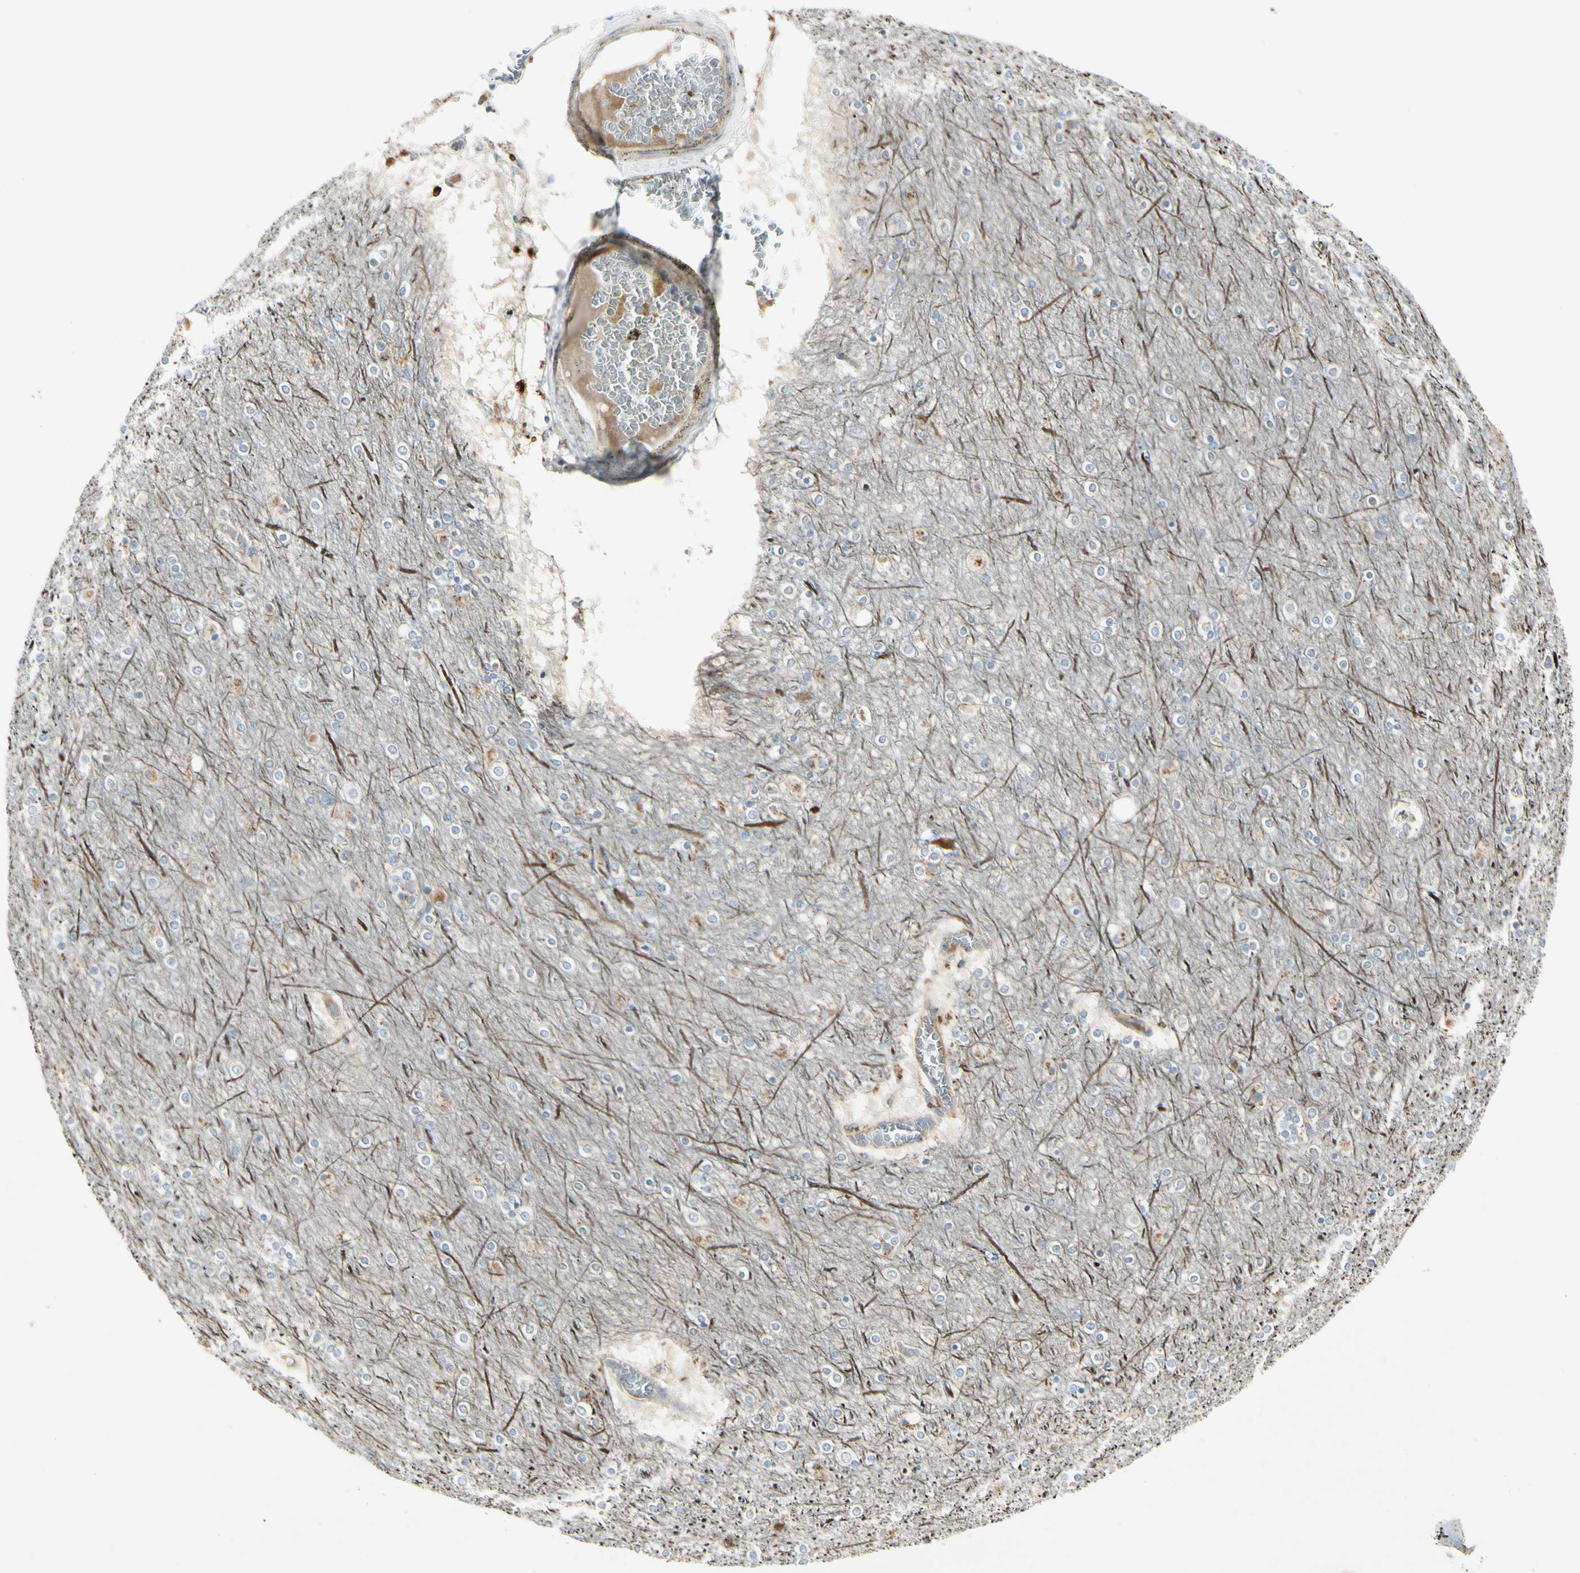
{"staining": {"intensity": "weak", "quantity": "25%-75%", "location": "cytoplasmic/membranous"}, "tissue": "cerebral cortex", "cell_type": "Endothelial cells", "image_type": "normal", "snomed": [{"axis": "morphology", "description": "Normal tissue, NOS"}, {"axis": "topography", "description": "Cerebral cortex"}], "caption": "IHC image of normal cerebral cortex stained for a protein (brown), which shows low levels of weak cytoplasmic/membranous staining in approximately 25%-75% of endothelial cells.", "gene": "ABCA3", "patient": {"sex": "female", "age": 54}}